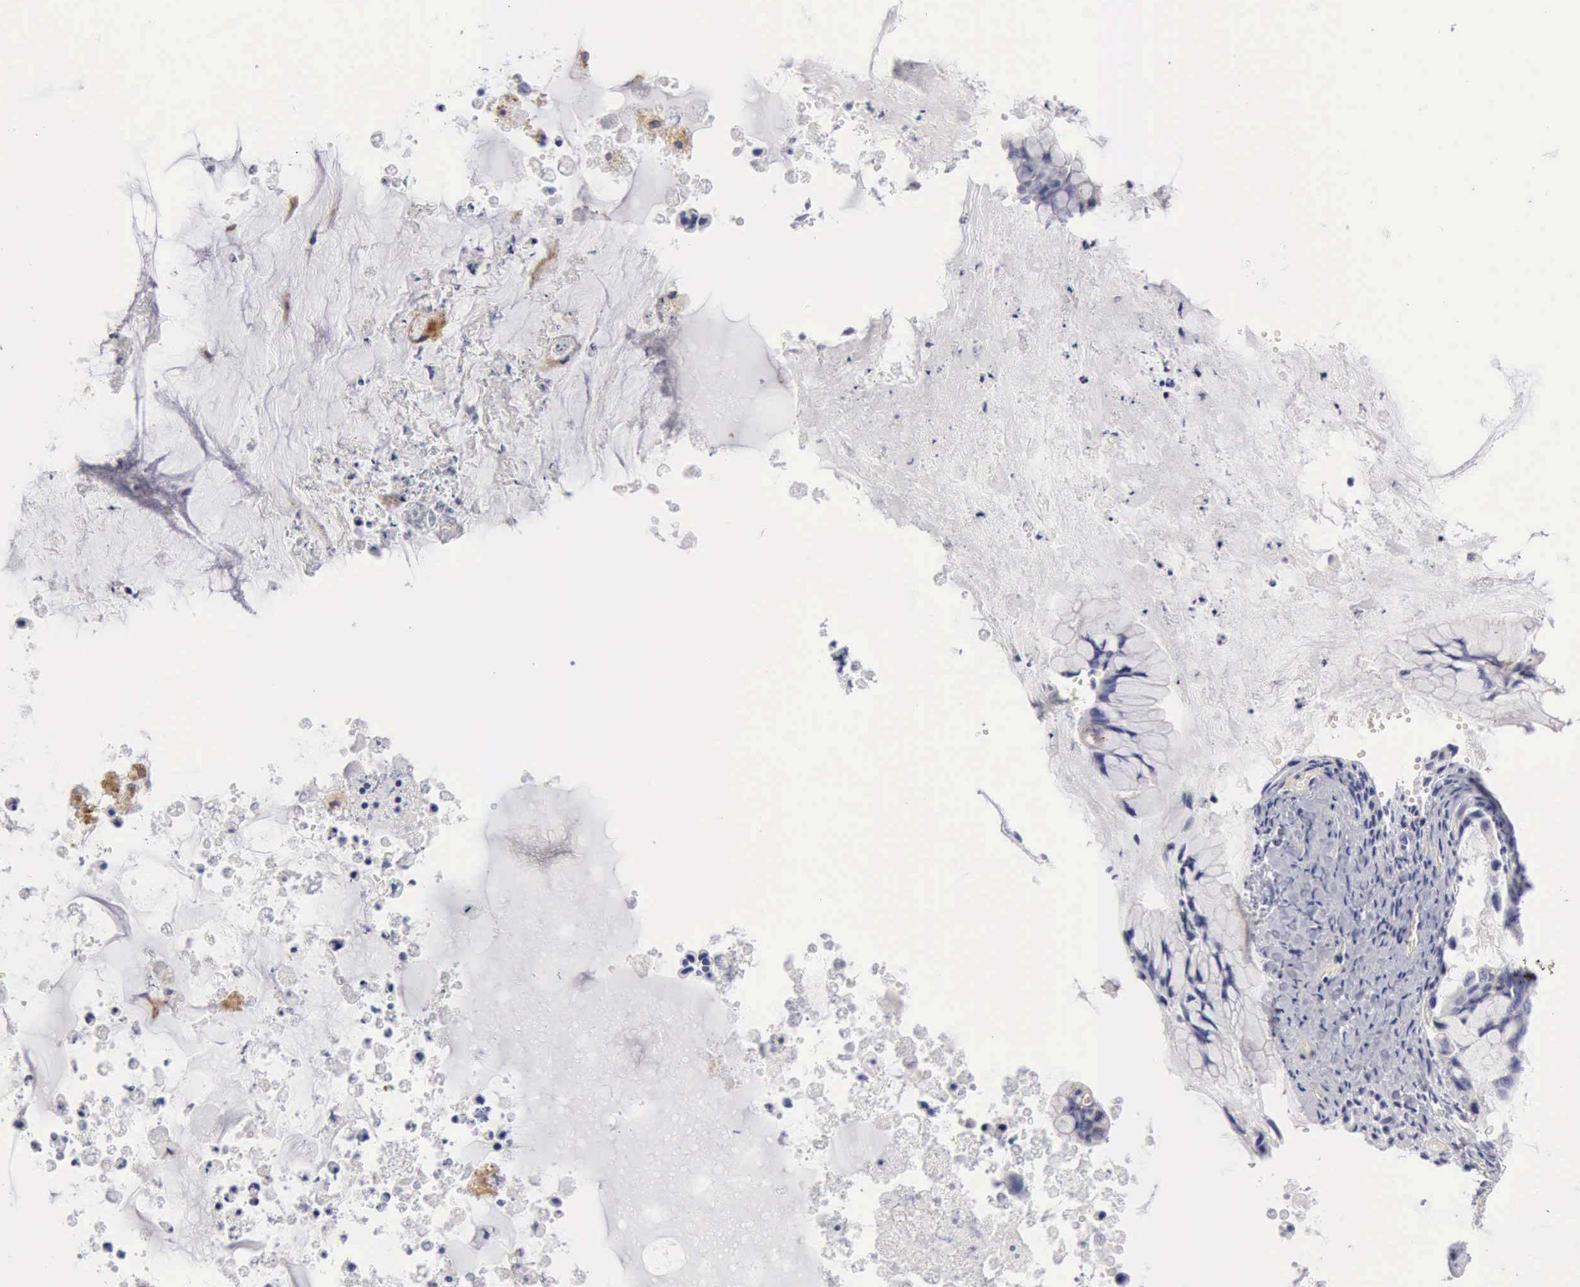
{"staining": {"intensity": "negative", "quantity": "none", "location": "none"}, "tissue": "ovarian cancer", "cell_type": "Tumor cells", "image_type": "cancer", "snomed": [{"axis": "morphology", "description": "Cystadenocarcinoma, mucinous, NOS"}, {"axis": "topography", "description": "Ovary"}], "caption": "Immunohistochemical staining of ovarian mucinous cystadenocarcinoma exhibits no significant expression in tumor cells. Nuclei are stained in blue.", "gene": "CTSS", "patient": {"sex": "female", "age": 36}}